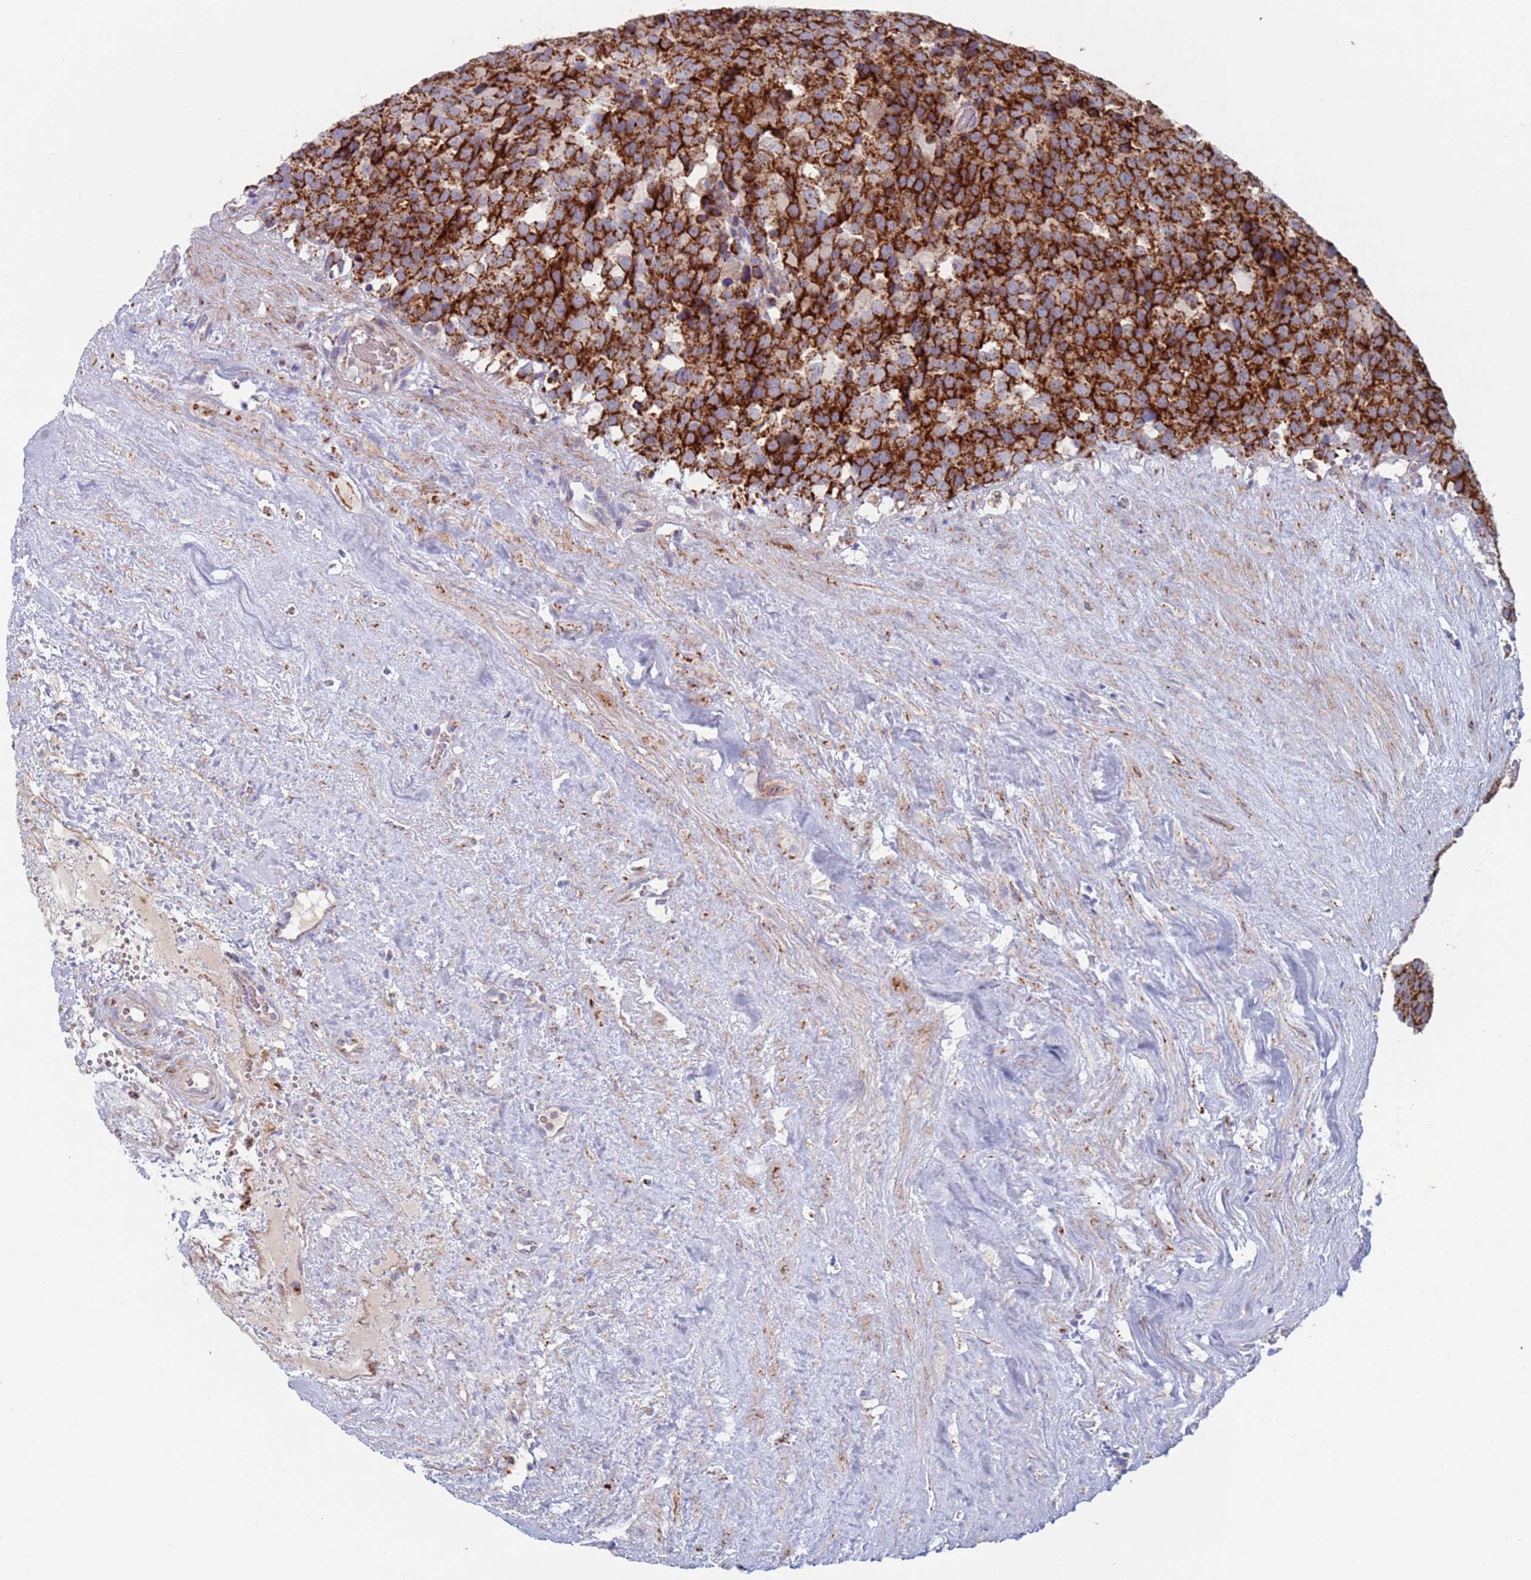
{"staining": {"intensity": "strong", "quantity": ">75%", "location": "cytoplasmic/membranous"}, "tissue": "testis cancer", "cell_type": "Tumor cells", "image_type": "cancer", "snomed": [{"axis": "morphology", "description": "Seminoma, NOS"}, {"axis": "topography", "description": "Testis"}], "caption": "The histopathology image demonstrates a brown stain indicating the presence of a protein in the cytoplasmic/membranous of tumor cells in seminoma (testis). (IHC, brightfield microscopy, high magnification).", "gene": "CHCHD6", "patient": {"sex": "male", "age": 71}}